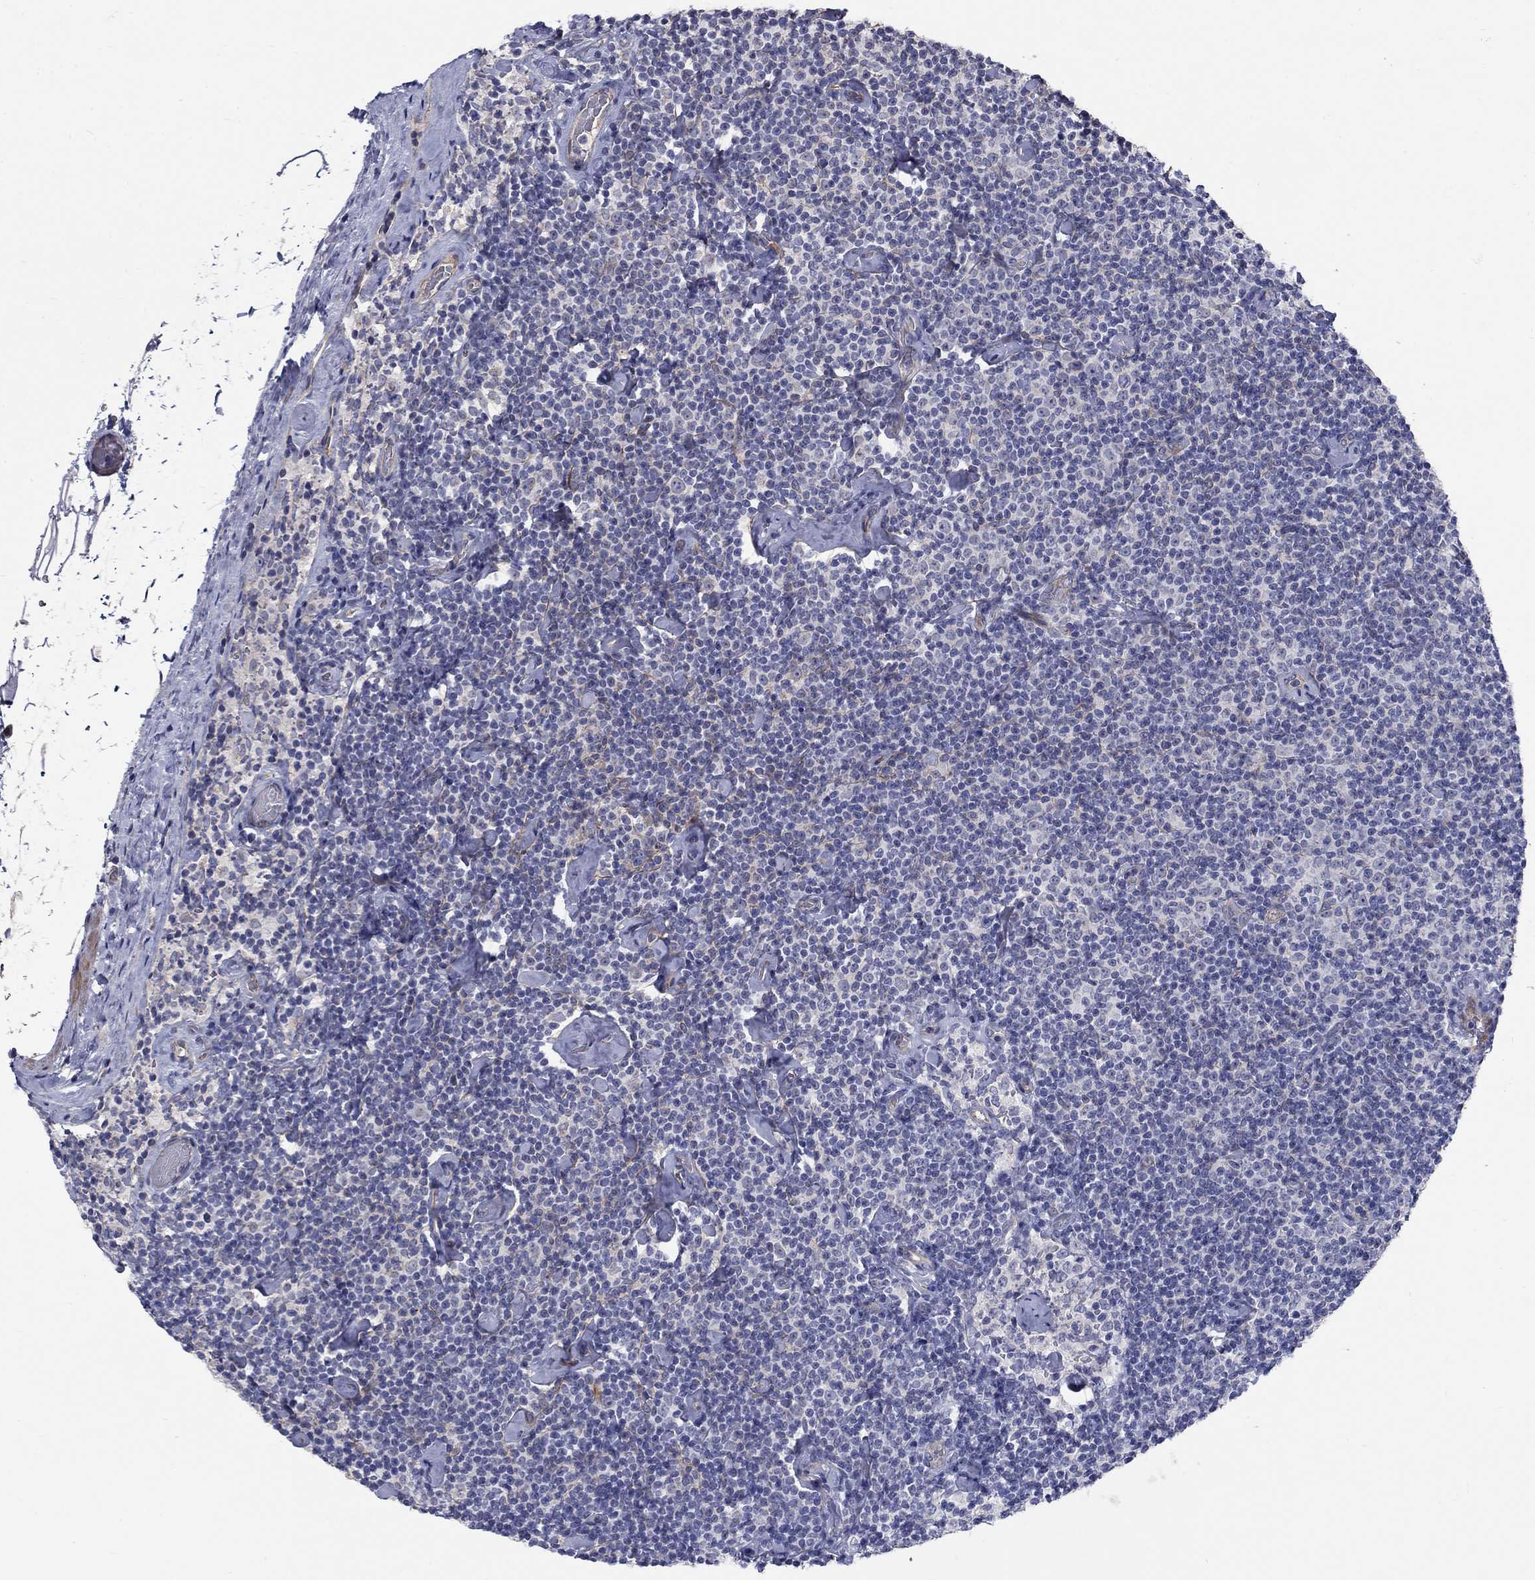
{"staining": {"intensity": "negative", "quantity": "none", "location": "none"}, "tissue": "lymphoma", "cell_type": "Tumor cells", "image_type": "cancer", "snomed": [{"axis": "morphology", "description": "Malignant lymphoma, non-Hodgkin's type, Low grade"}, {"axis": "topography", "description": "Lymph node"}], "caption": "A histopathology image of malignant lymphoma, non-Hodgkin's type (low-grade) stained for a protein demonstrates no brown staining in tumor cells.", "gene": "SLC1A1", "patient": {"sex": "male", "age": 81}}